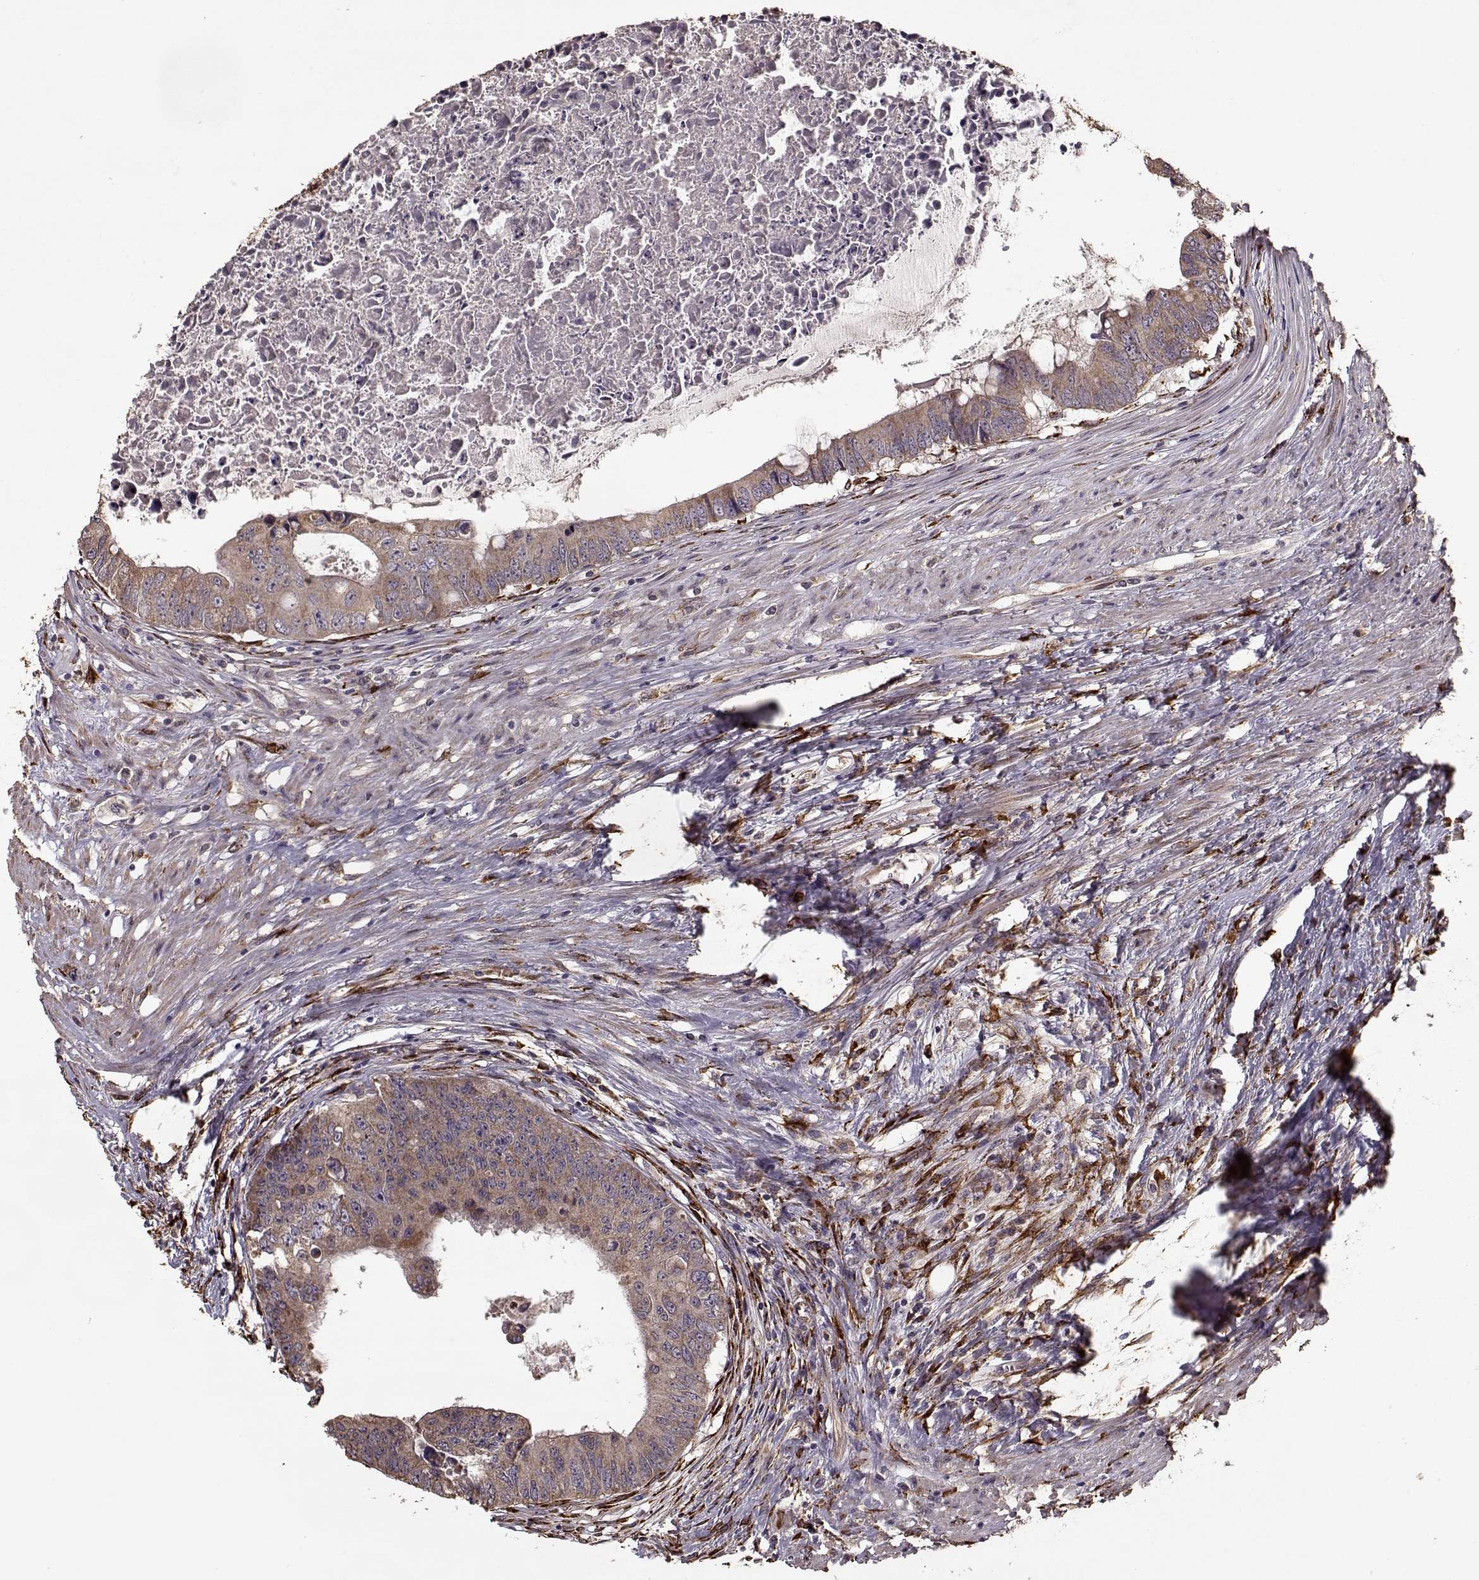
{"staining": {"intensity": "moderate", "quantity": ">75%", "location": "cytoplasmic/membranous"}, "tissue": "colorectal cancer", "cell_type": "Tumor cells", "image_type": "cancer", "snomed": [{"axis": "morphology", "description": "Adenocarcinoma, NOS"}, {"axis": "topography", "description": "Rectum"}], "caption": "A high-resolution photomicrograph shows immunohistochemistry staining of colorectal cancer (adenocarcinoma), which shows moderate cytoplasmic/membranous expression in about >75% of tumor cells.", "gene": "IMMP1L", "patient": {"sex": "male", "age": 59}}